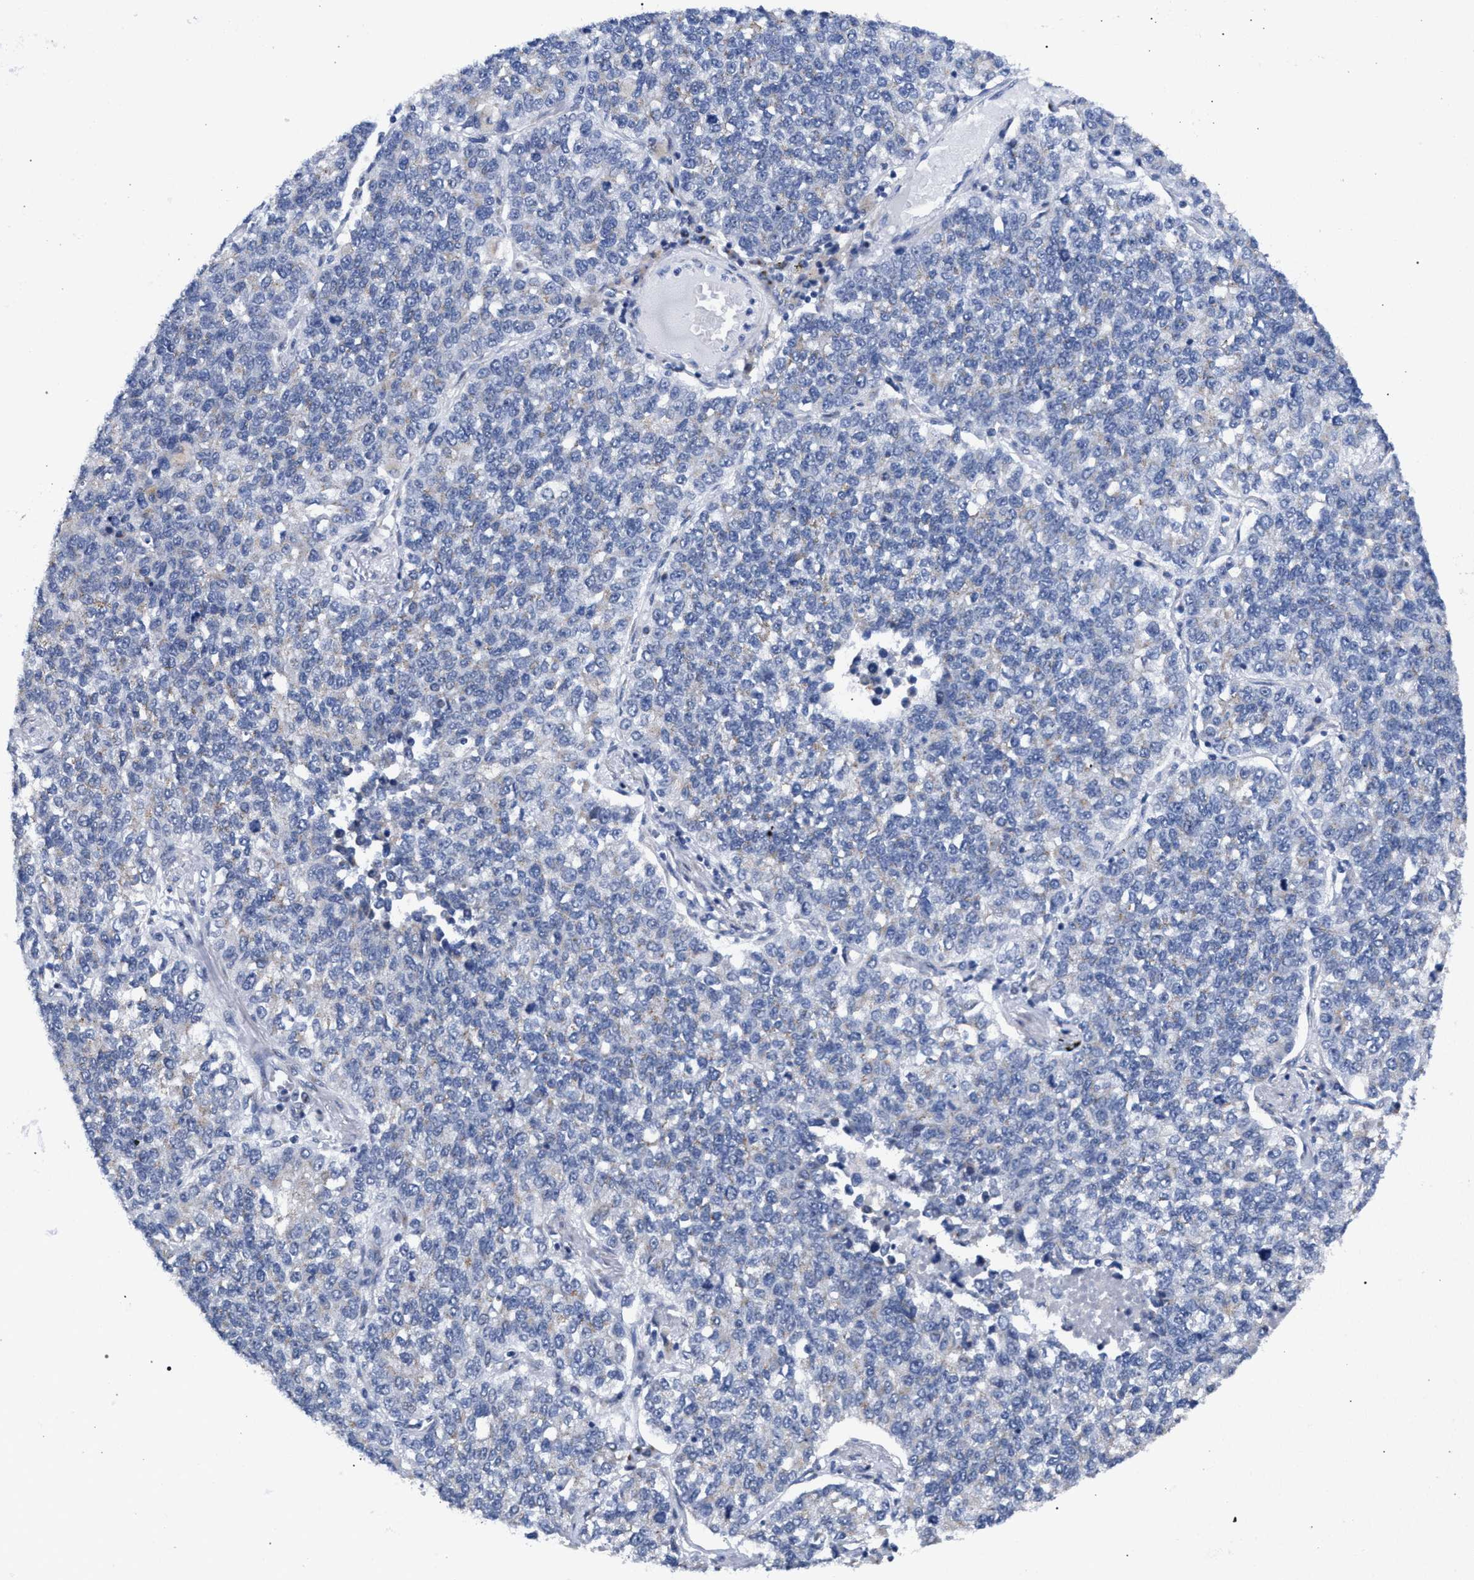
{"staining": {"intensity": "negative", "quantity": "none", "location": "none"}, "tissue": "lung cancer", "cell_type": "Tumor cells", "image_type": "cancer", "snomed": [{"axis": "morphology", "description": "Adenocarcinoma, NOS"}, {"axis": "topography", "description": "Lung"}], "caption": "A micrograph of adenocarcinoma (lung) stained for a protein demonstrates no brown staining in tumor cells.", "gene": "GOLGA2", "patient": {"sex": "male", "age": 49}}